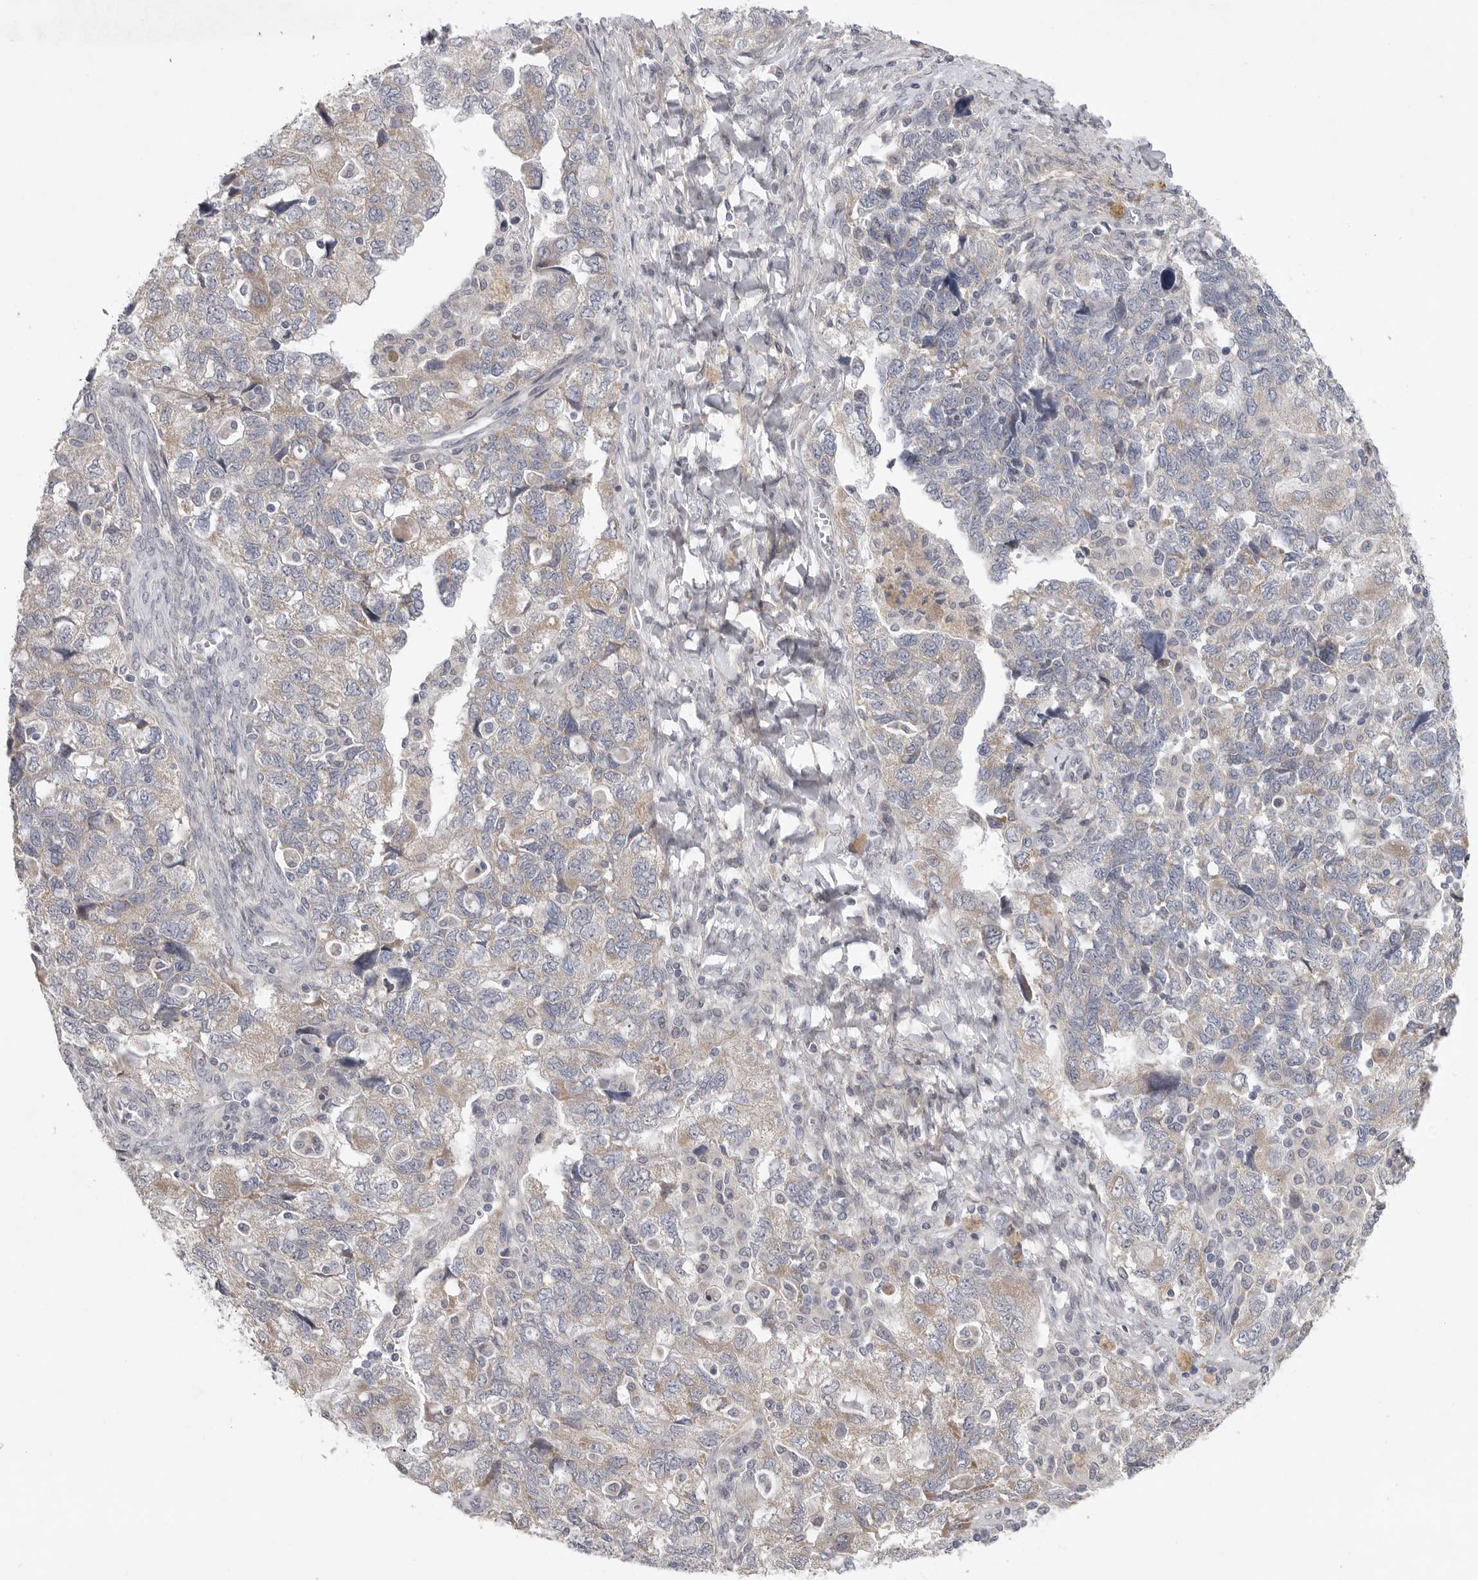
{"staining": {"intensity": "weak", "quantity": "<25%", "location": "cytoplasmic/membranous"}, "tissue": "ovarian cancer", "cell_type": "Tumor cells", "image_type": "cancer", "snomed": [{"axis": "morphology", "description": "Carcinoma, NOS"}, {"axis": "morphology", "description": "Cystadenocarcinoma, serous, NOS"}, {"axis": "topography", "description": "Ovary"}], "caption": "Immunohistochemistry (IHC) image of human ovarian cancer (carcinoma) stained for a protein (brown), which reveals no expression in tumor cells.", "gene": "FBXO43", "patient": {"sex": "female", "age": 69}}